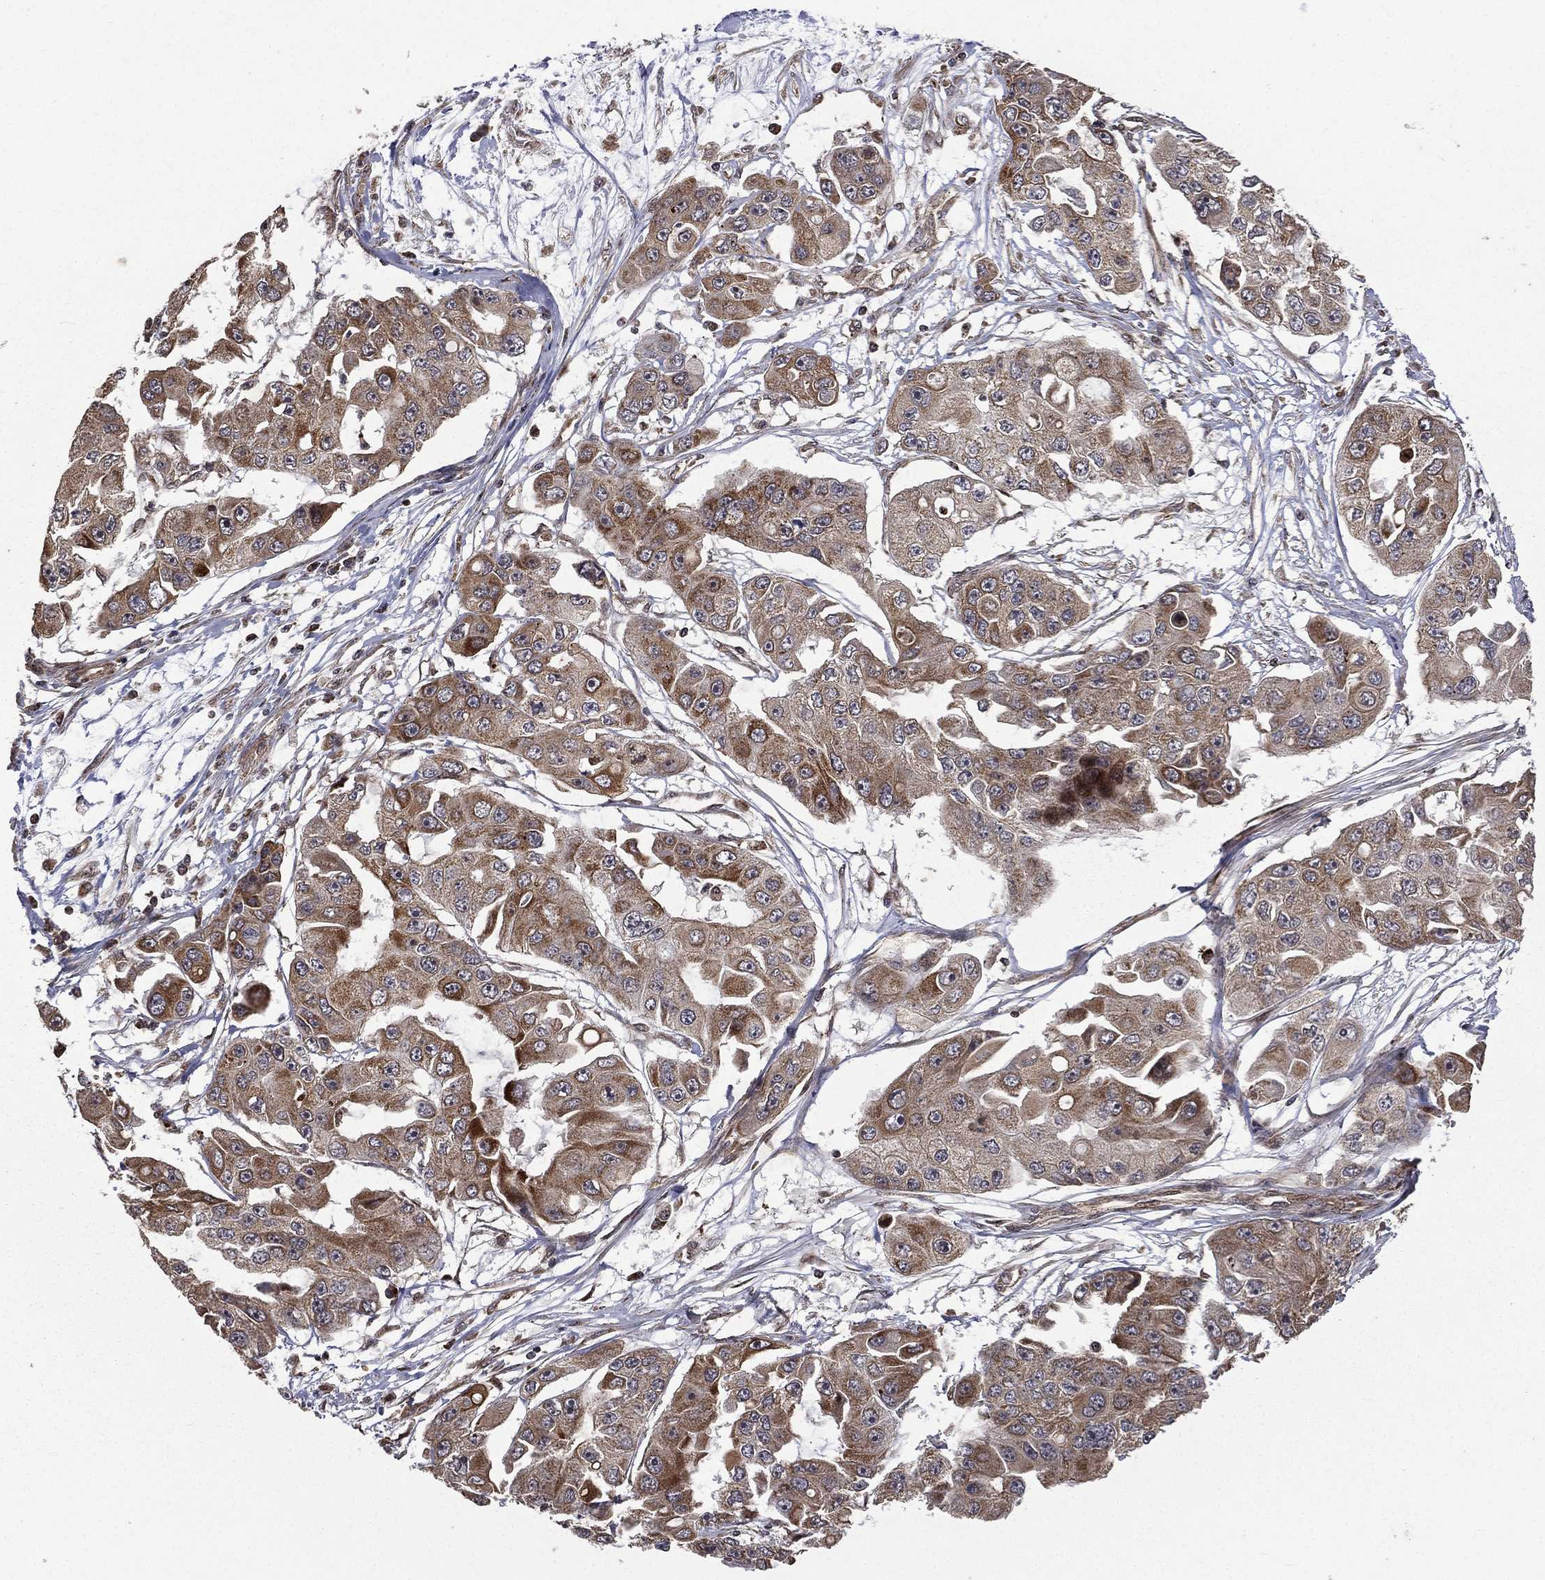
{"staining": {"intensity": "moderate", "quantity": ">75%", "location": "cytoplasmic/membranous"}, "tissue": "ovarian cancer", "cell_type": "Tumor cells", "image_type": "cancer", "snomed": [{"axis": "morphology", "description": "Cystadenocarcinoma, serous, NOS"}, {"axis": "topography", "description": "Ovary"}], "caption": "This photomicrograph displays serous cystadenocarcinoma (ovarian) stained with IHC to label a protein in brown. The cytoplasmic/membranous of tumor cells show moderate positivity for the protein. Nuclei are counter-stained blue.", "gene": "GIMAP6", "patient": {"sex": "female", "age": 56}}